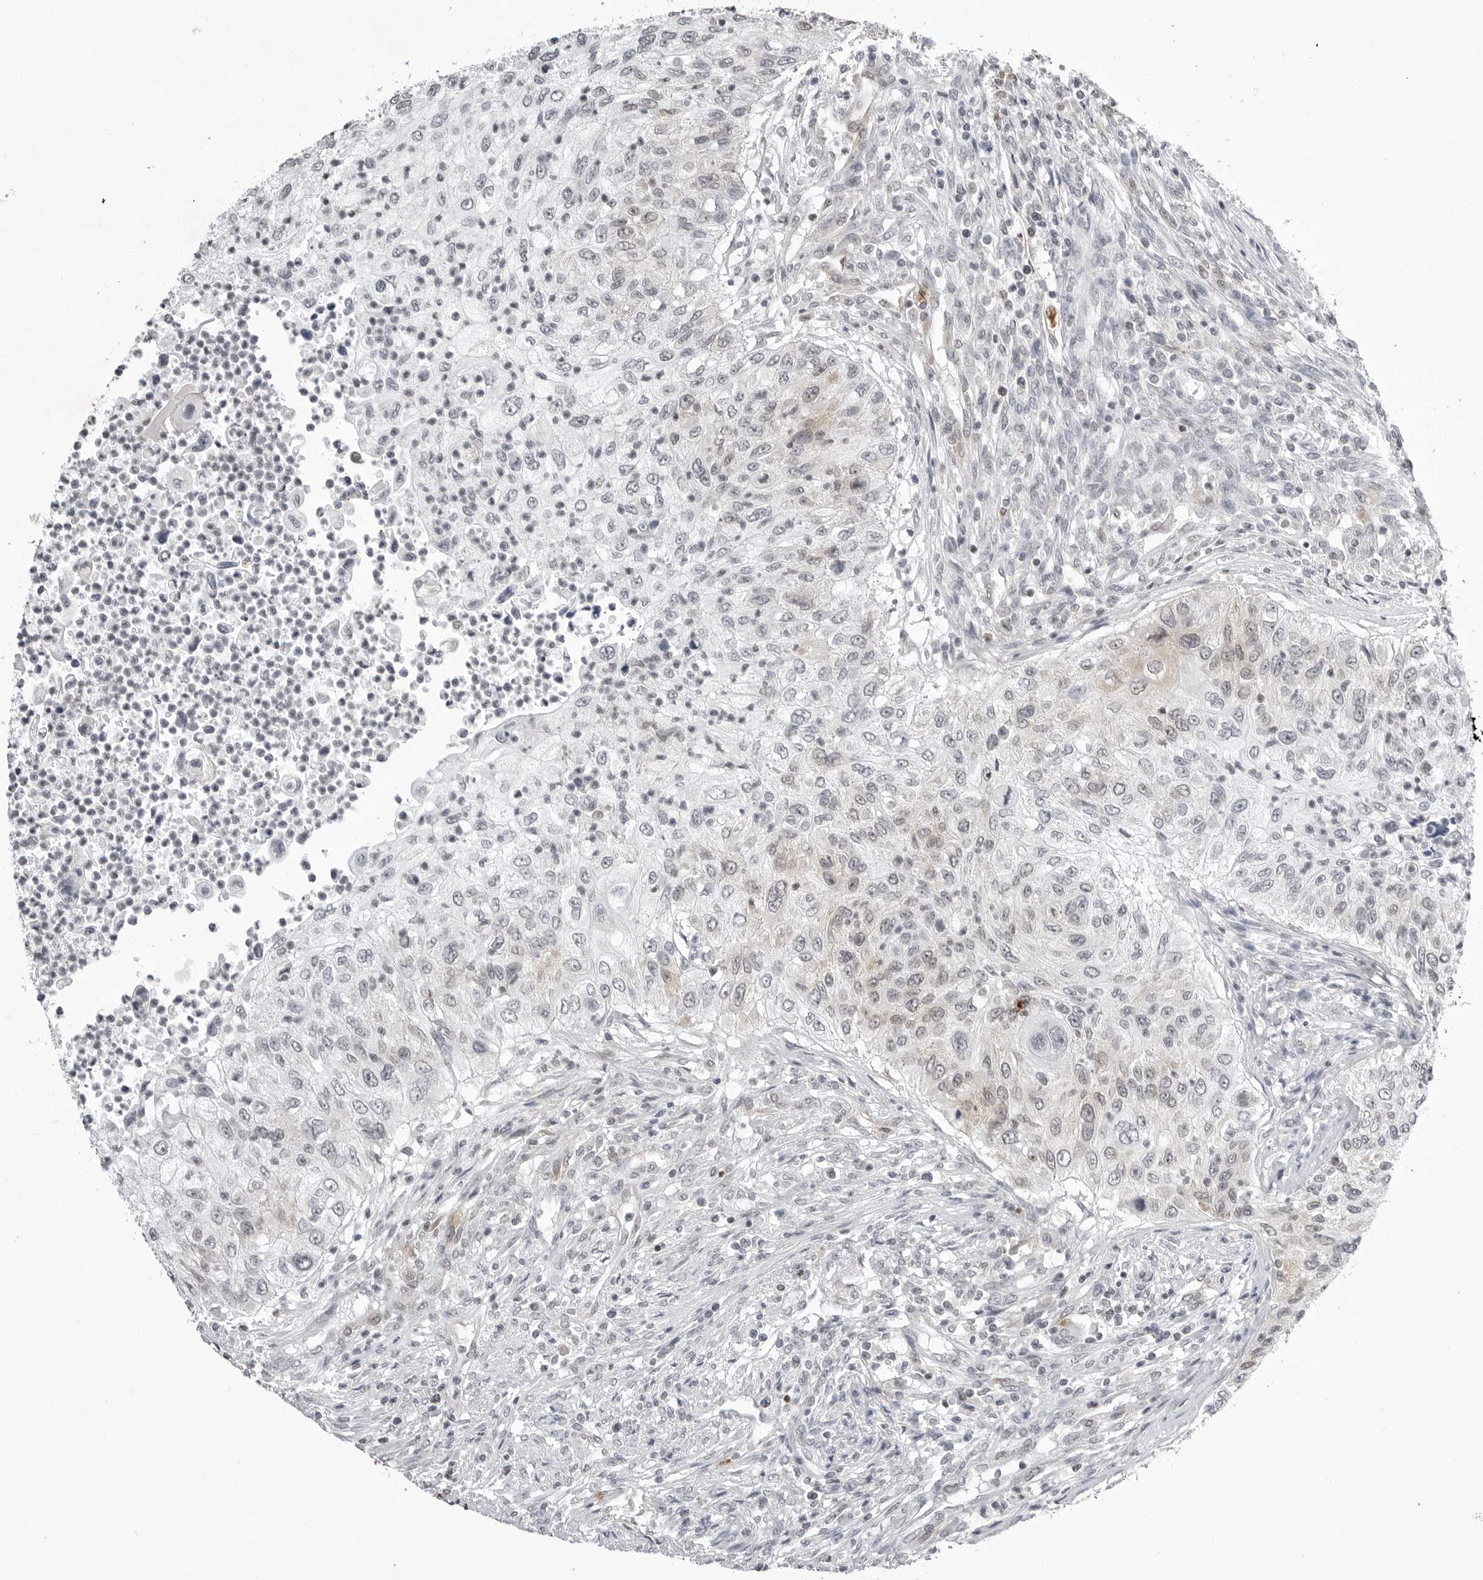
{"staining": {"intensity": "negative", "quantity": "none", "location": "none"}, "tissue": "urothelial cancer", "cell_type": "Tumor cells", "image_type": "cancer", "snomed": [{"axis": "morphology", "description": "Urothelial carcinoma, High grade"}, {"axis": "topography", "description": "Urinary bladder"}], "caption": "This is an IHC image of human urothelial cancer. There is no staining in tumor cells.", "gene": "RRM1", "patient": {"sex": "female", "age": 60}}